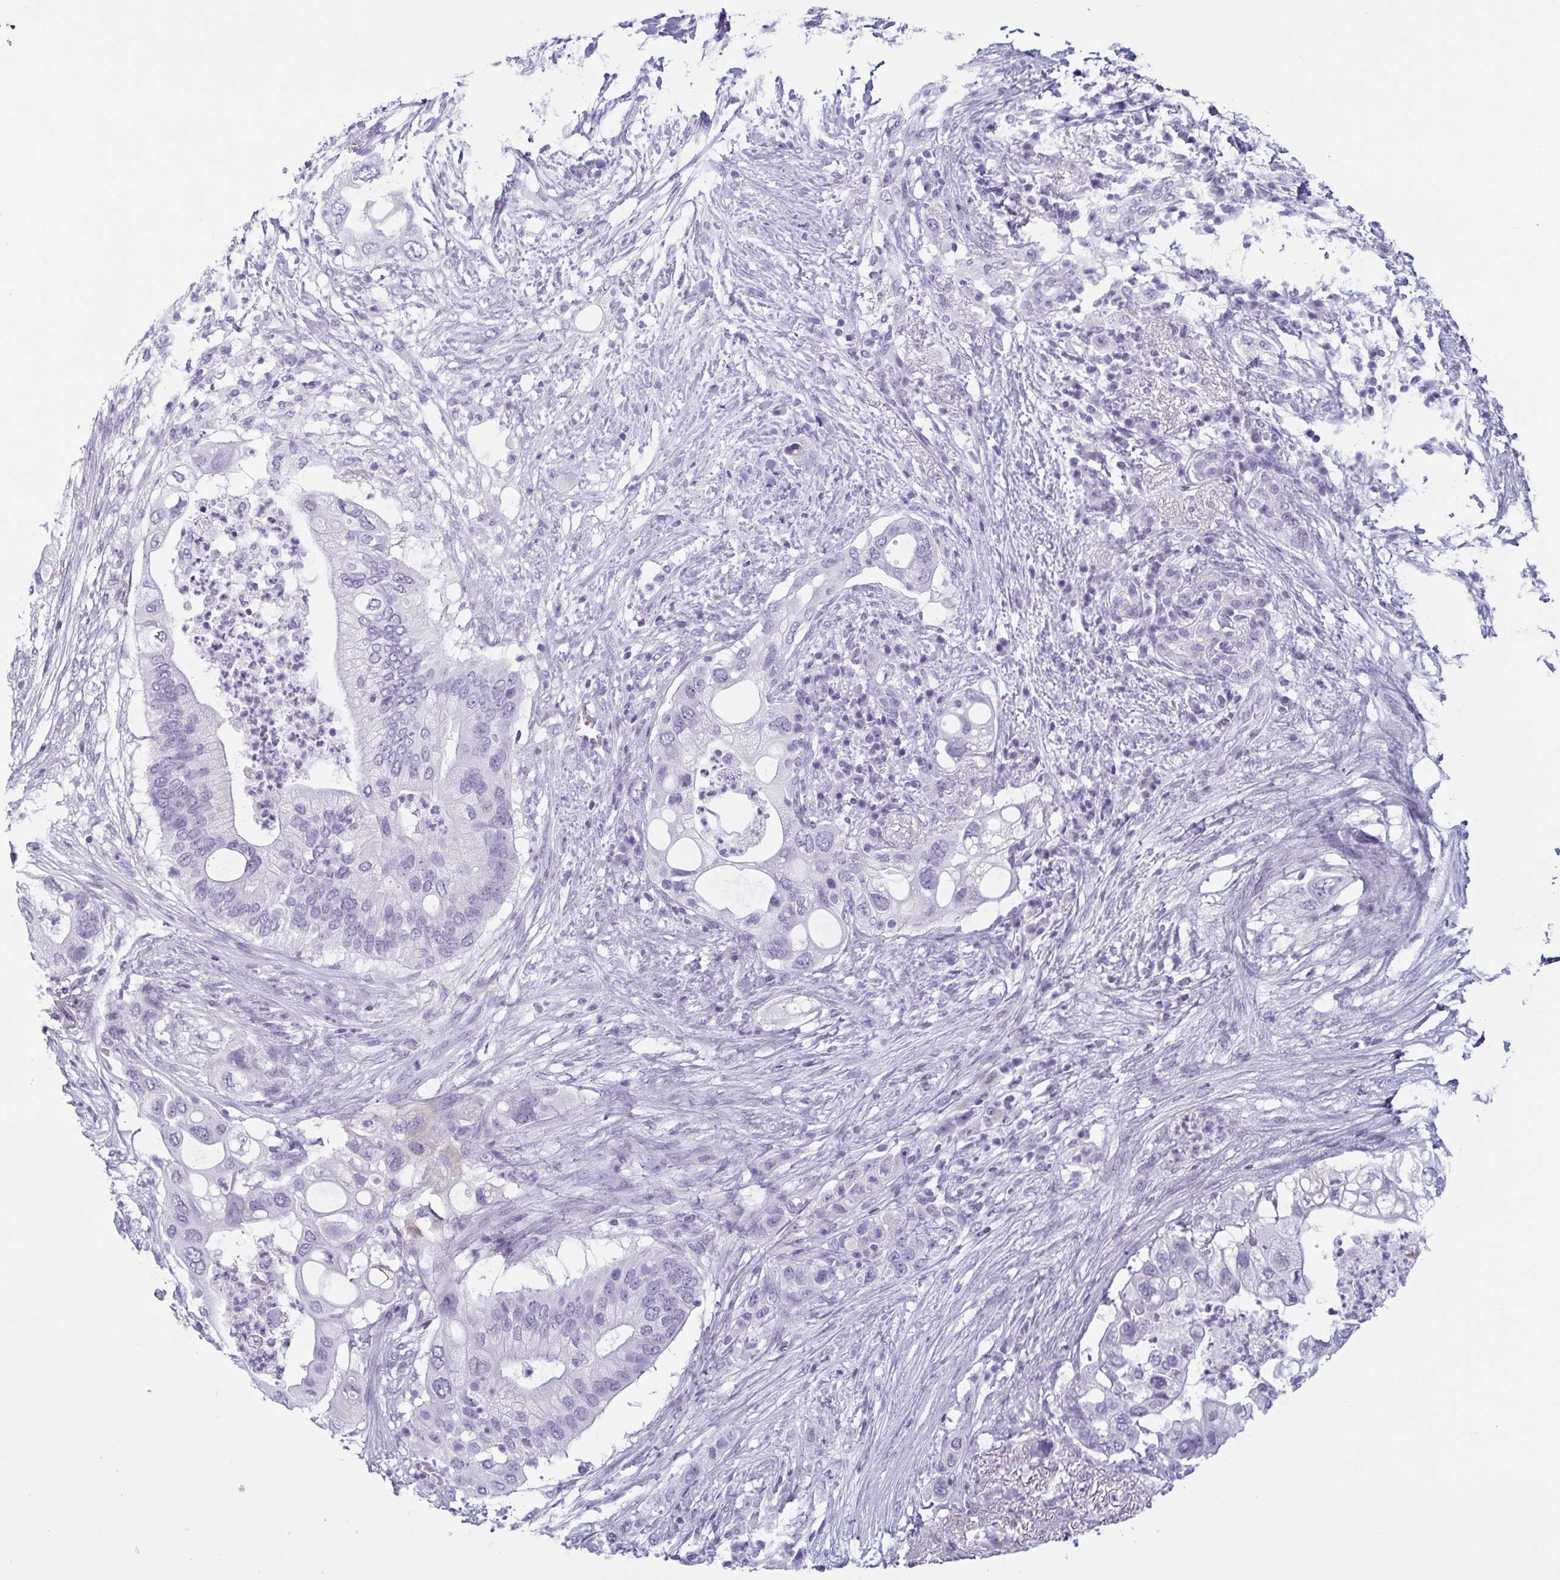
{"staining": {"intensity": "negative", "quantity": "none", "location": "none"}, "tissue": "pancreatic cancer", "cell_type": "Tumor cells", "image_type": "cancer", "snomed": [{"axis": "morphology", "description": "Adenocarcinoma, NOS"}, {"axis": "topography", "description": "Pancreas"}], "caption": "Pancreatic cancer (adenocarcinoma) stained for a protein using immunohistochemistry (IHC) exhibits no expression tumor cells.", "gene": "KRT78", "patient": {"sex": "female", "age": 72}}